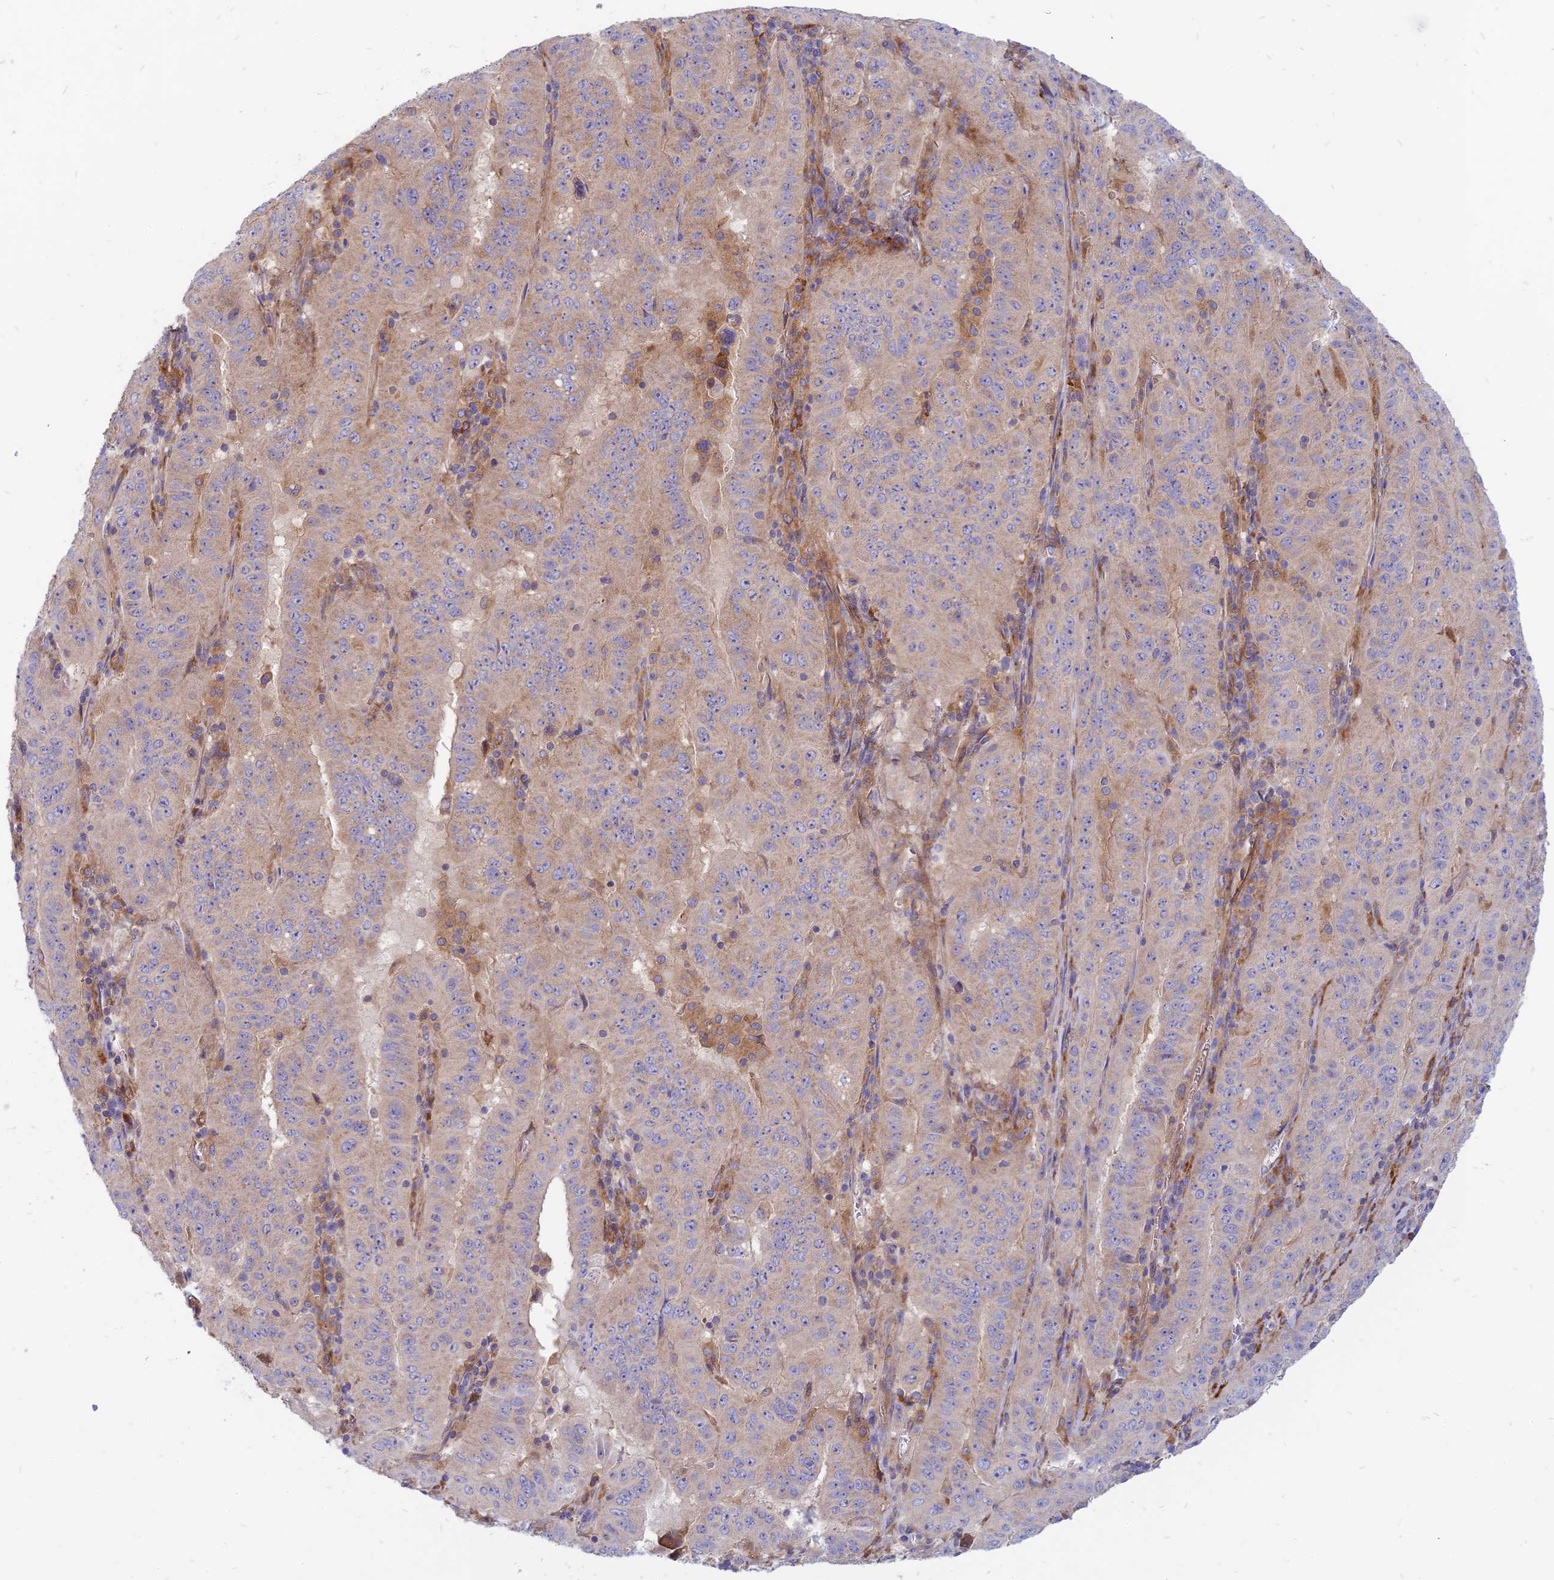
{"staining": {"intensity": "weak", "quantity": "<25%", "location": "cytoplasmic/membranous"}, "tissue": "pancreatic cancer", "cell_type": "Tumor cells", "image_type": "cancer", "snomed": [{"axis": "morphology", "description": "Adenocarcinoma, NOS"}, {"axis": "topography", "description": "Pancreas"}], "caption": "Tumor cells are negative for protein expression in human pancreatic adenocarcinoma.", "gene": "PHKA2", "patient": {"sex": "male", "age": 63}}